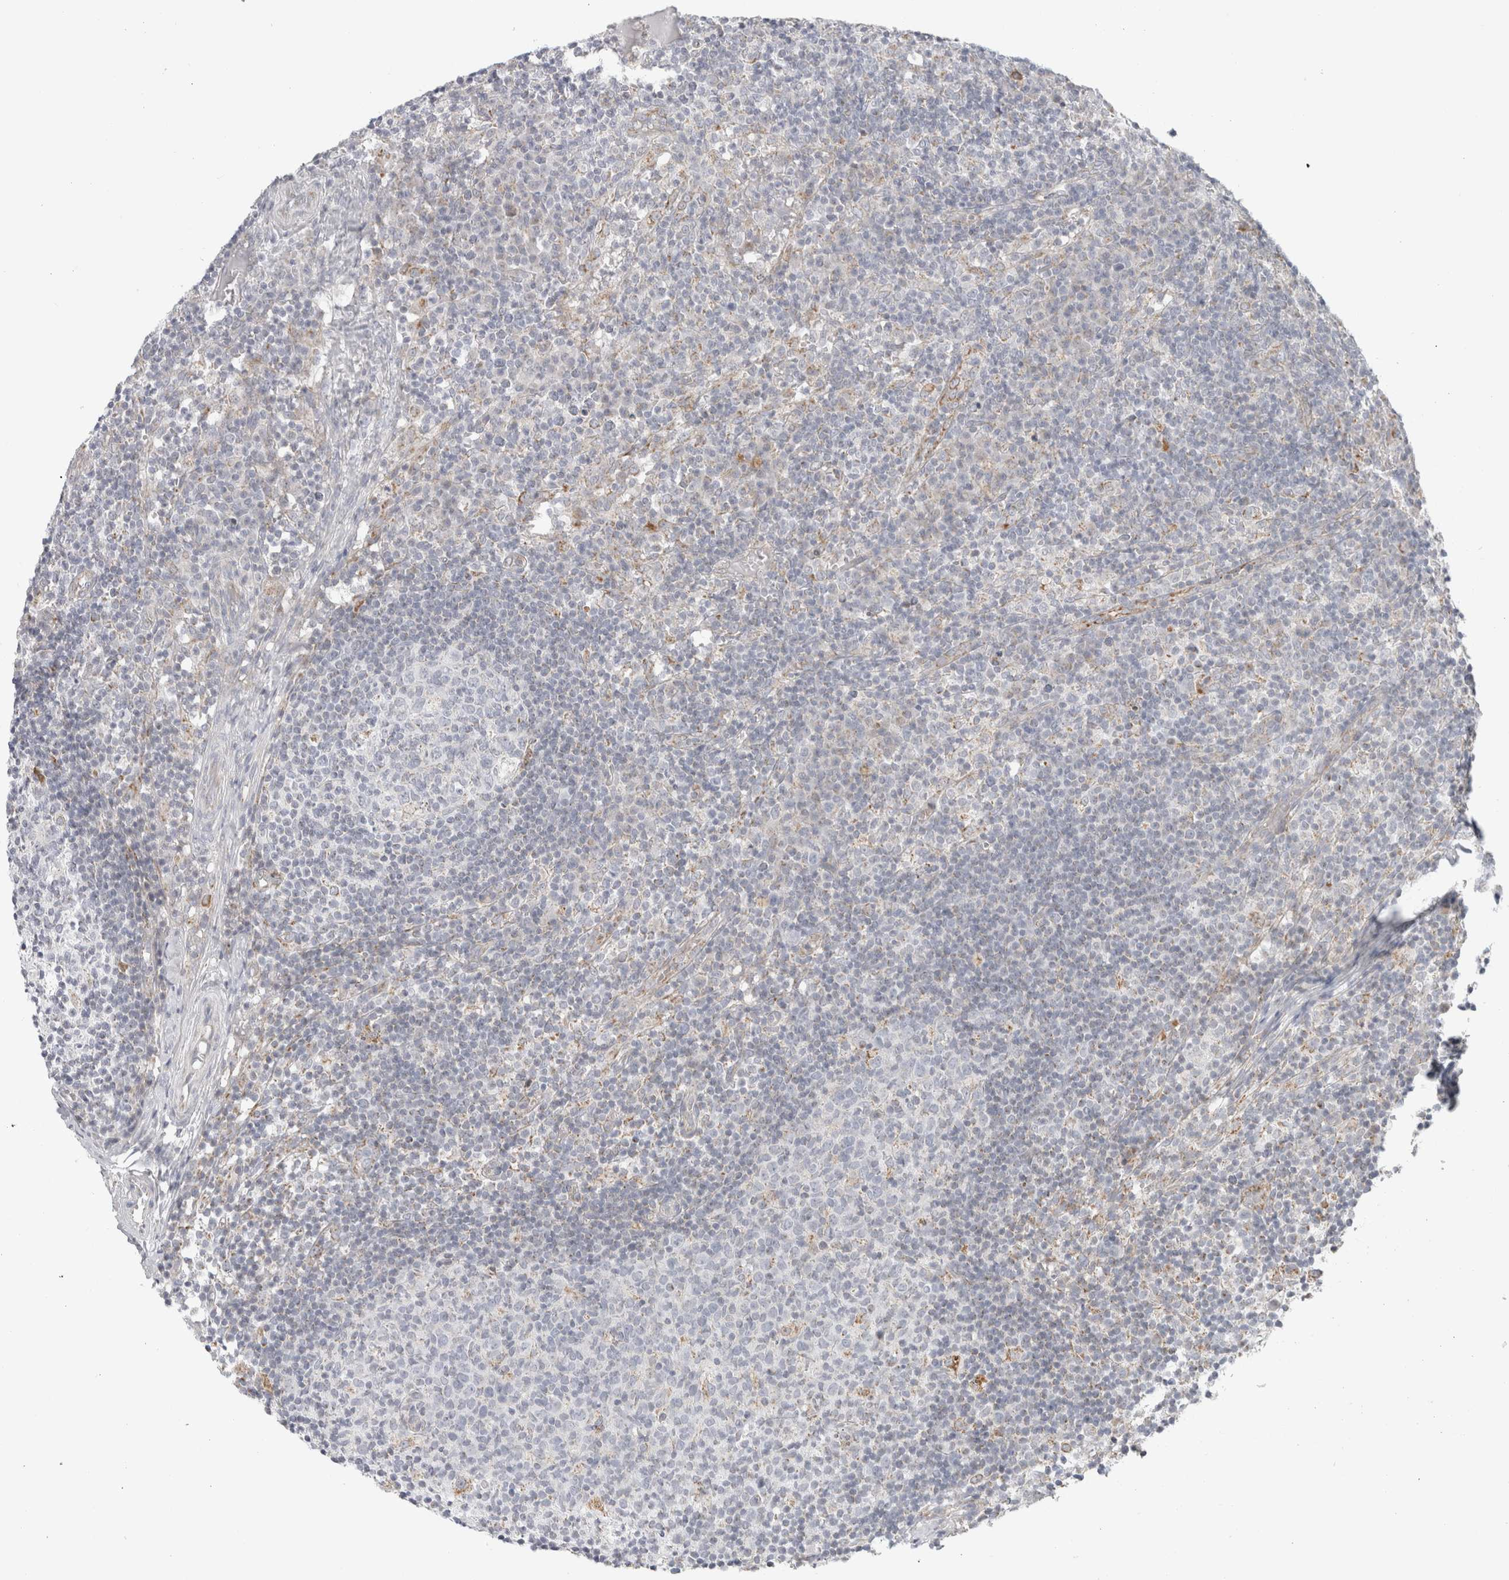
{"staining": {"intensity": "negative", "quantity": "none", "location": "none"}, "tissue": "lymph node", "cell_type": "Germinal center cells", "image_type": "normal", "snomed": [{"axis": "morphology", "description": "Normal tissue, NOS"}, {"axis": "morphology", "description": "Inflammation, NOS"}, {"axis": "topography", "description": "Lymph node"}], "caption": "The histopathology image reveals no staining of germinal center cells in normal lymph node.", "gene": "FAHD1", "patient": {"sex": "male", "age": 55}}